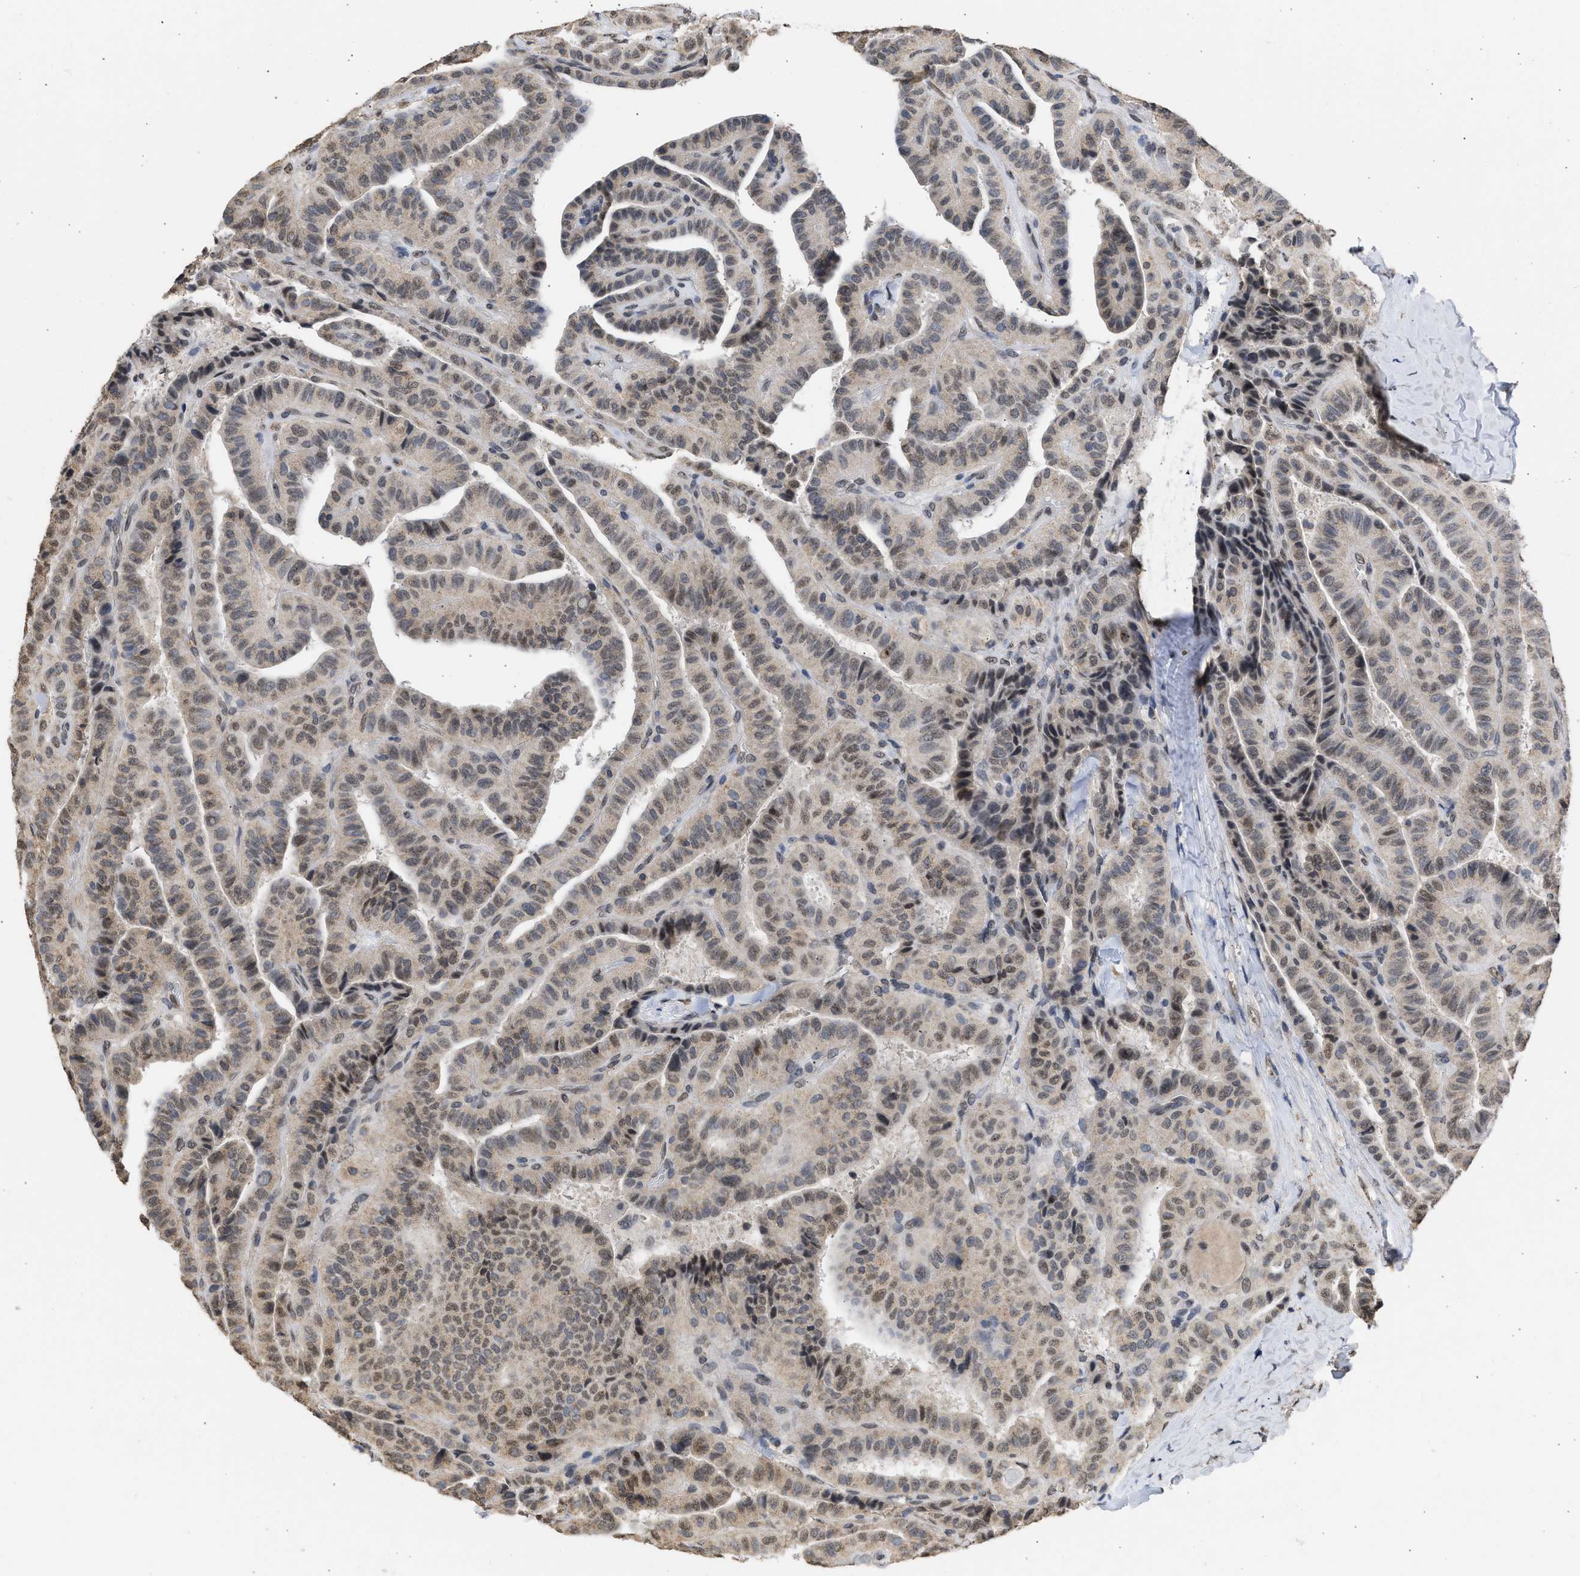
{"staining": {"intensity": "weak", "quantity": "25%-75%", "location": "cytoplasmic/membranous"}, "tissue": "thyroid cancer", "cell_type": "Tumor cells", "image_type": "cancer", "snomed": [{"axis": "morphology", "description": "Papillary adenocarcinoma, NOS"}, {"axis": "topography", "description": "Thyroid gland"}], "caption": "Thyroid cancer (papillary adenocarcinoma) was stained to show a protein in brown. There is low levels of weak cytoplasmic/membranous positivity in about 25%-75% of tumor cells.", "gene": "NUP35", "patient": {"sex": "male", "age": 77}}